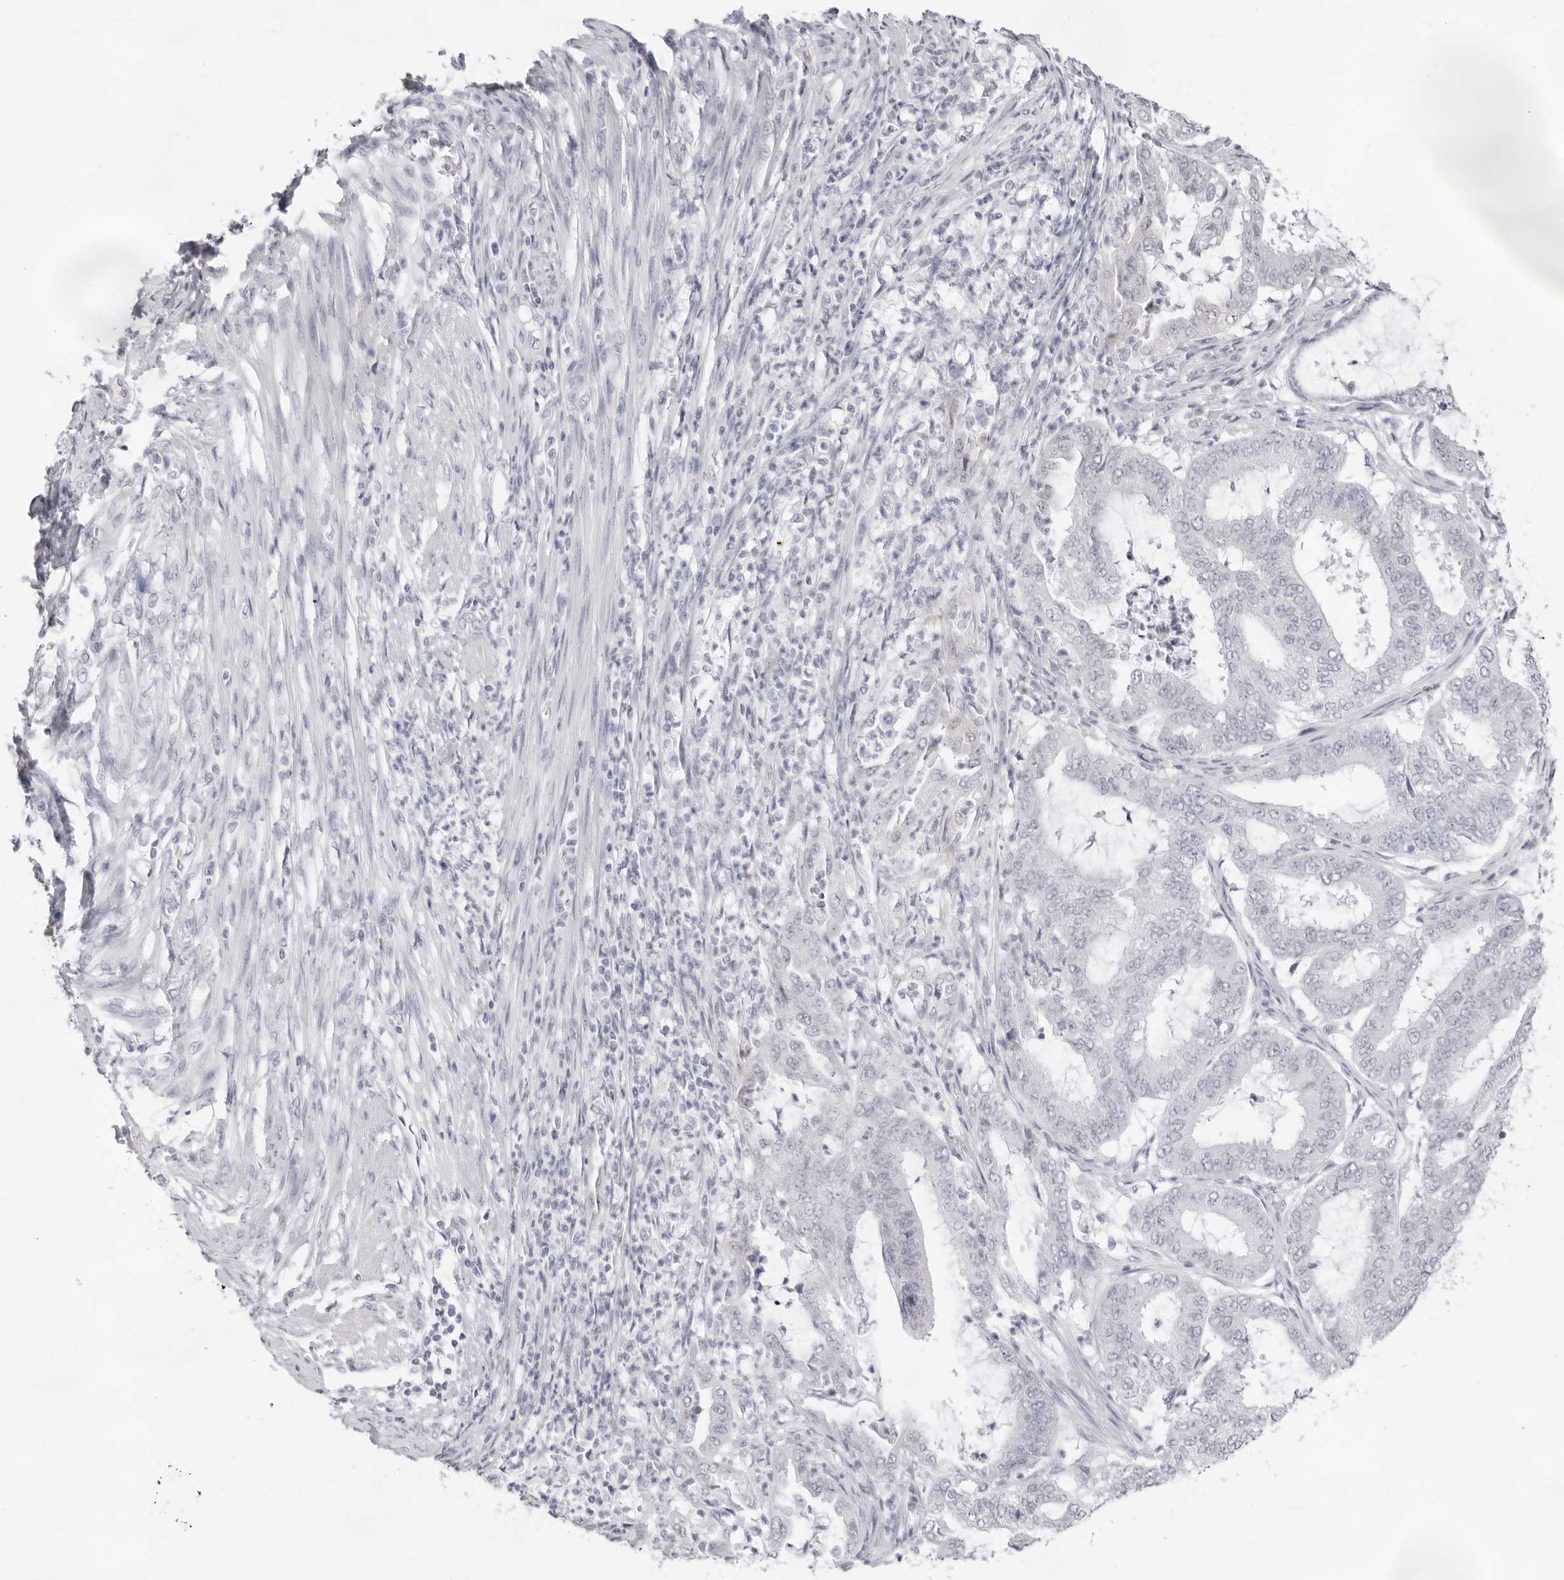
{"staining": {"intensity": "negative", "quantity": "none", "location": "none"}, "tissue": "endometrial cancer", "cell_type": "Tumor cells", "image_type": "cancer", "snomed": [{"axis": "morphology", "description": "Adenocarcinoma, NOS"}, {"axis": "topography", "description": "Endometrium"}], "caption": "Human adenocarcinoma (endometrial) stained for a protein using immunohistochemistry (IHC) exhibits no positivity in tumor cells.", "gene": "FDPS", "patient": {"sex": "female", "age": 51}}